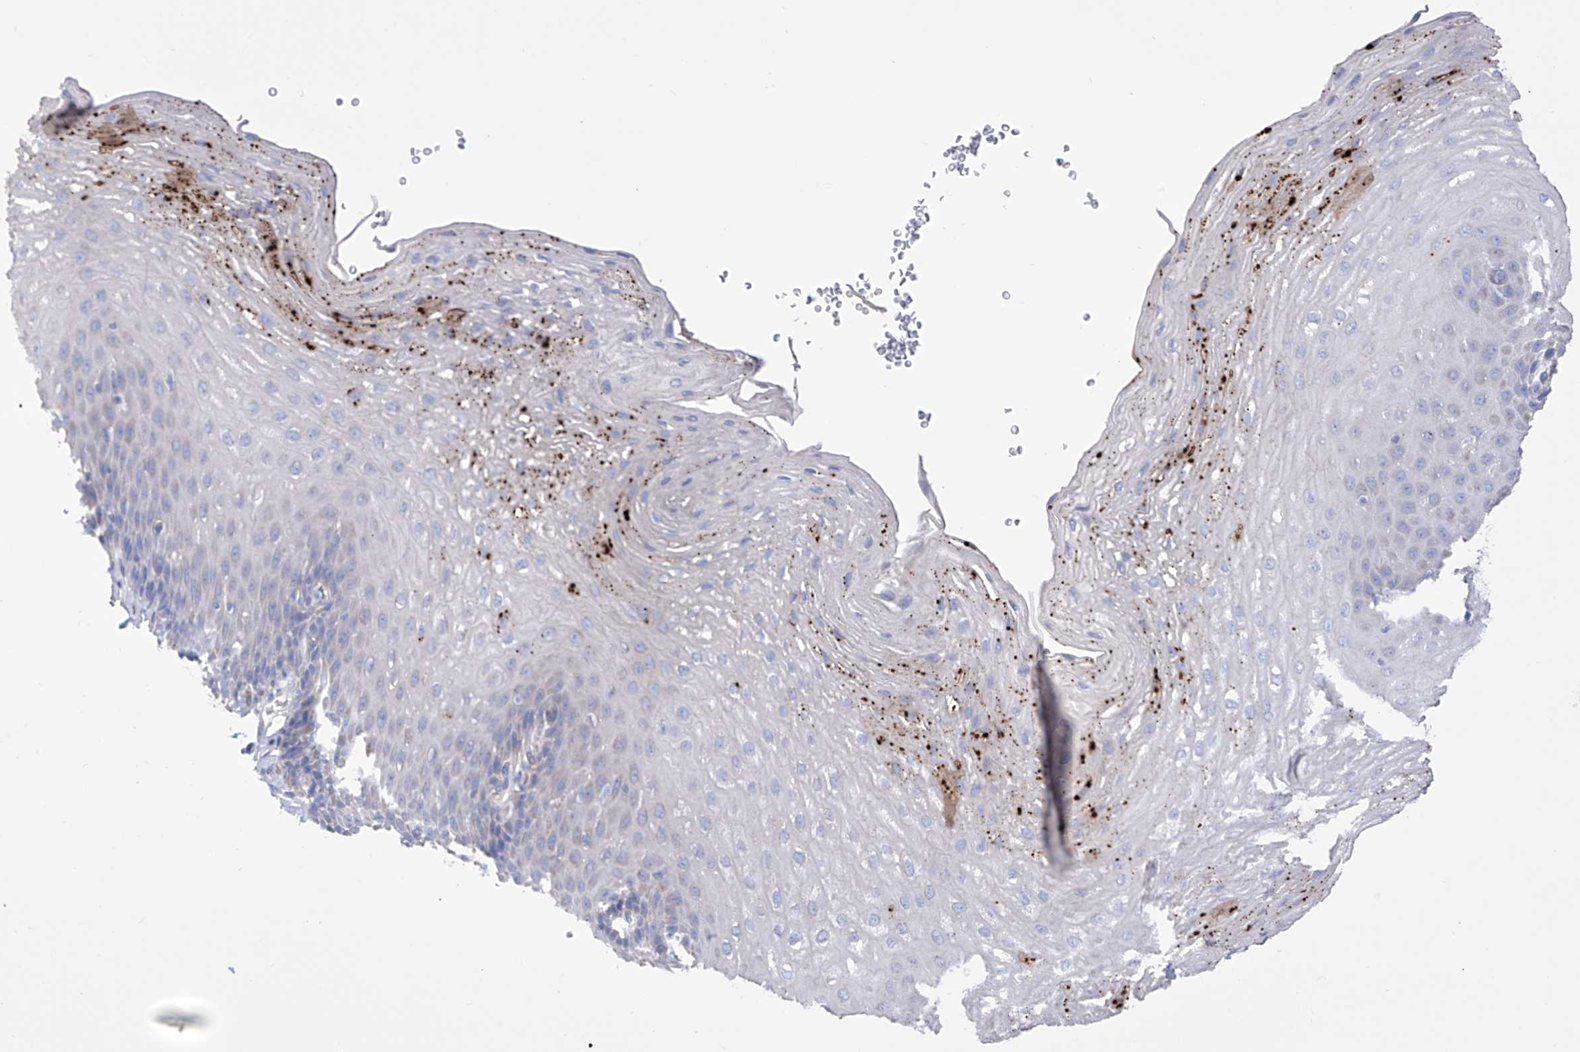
{"staining": {"intensity": "strong", "quantity": "<25%", "location": "cytoplasmic/membranous"}, "tissue": "esophagus", "cell_type": "Squamous epithelial cells", "image_type": "normal", "snomed": [{"axis": "morphology", "description": "Normal tissue, NOS"}, {"axis": "topography", "description": "Esophagus"}], "caption": "This photomicrograph demonstrates immunohistochemistry staining of benign esophagus, with medium strong cytoplasmic/membranous expression in approximately <25% of squamous epithelial cells.", "gene": "FLG", "patient": {"sex": "female", "age": 66}}